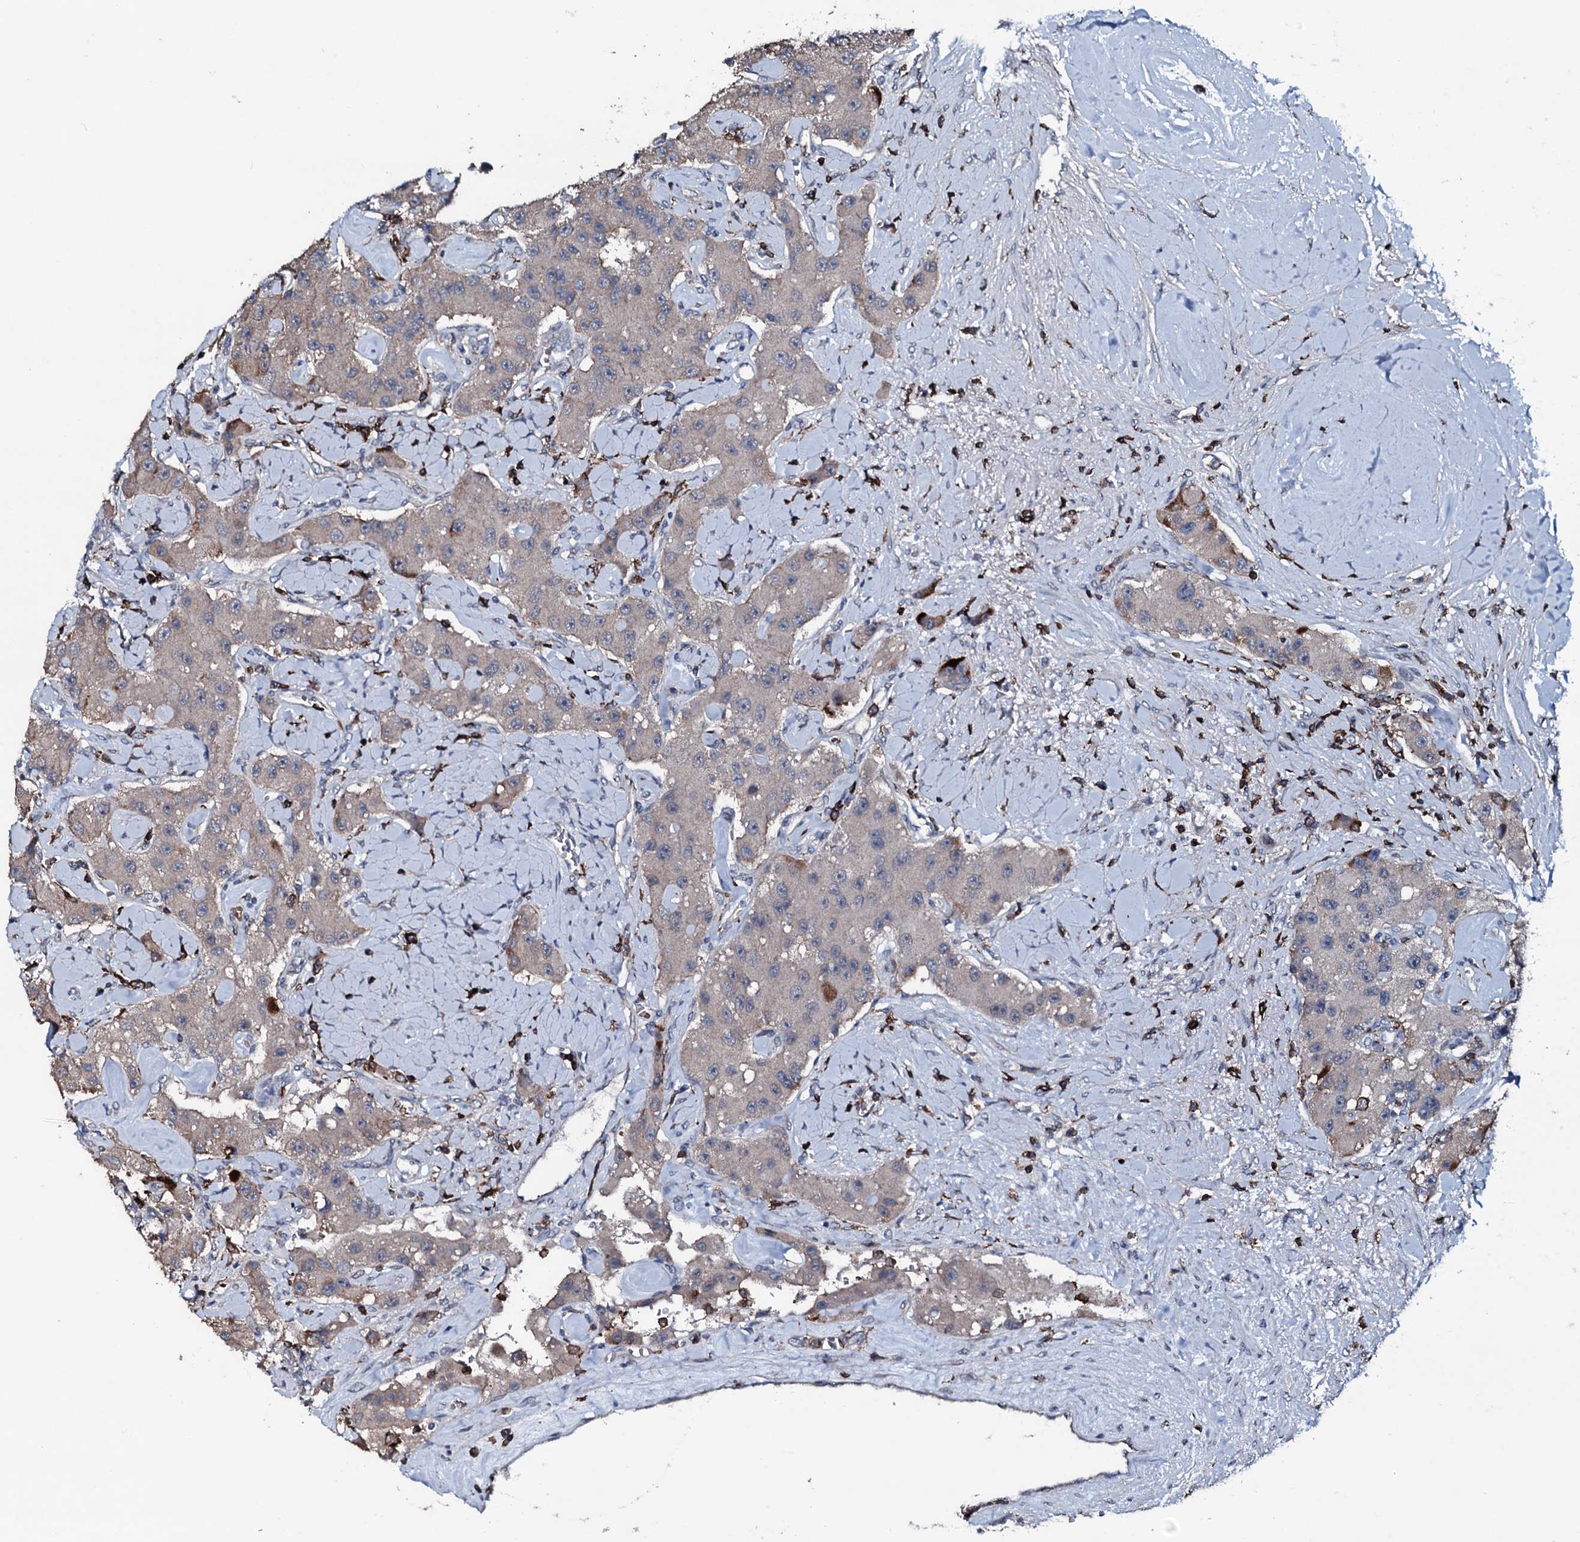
{"staining": {"intensity": "negative", "quantity": "none", "location": "none"}, "tissue": "carcinoid", "cell_type": "Tumor cells", "image_type": "cancer", "snomed": [{"axis": "morphology", "description": "Carcinoid, malignant, NOS"}, {"axis": "topography", "description": "Pancreas"}], "caption": "An image of carcinoid (malignant) stained for a protein demonstrates no brown staining in tumor cells.", "gene": "OGFOD2", "patient": {"sex": "male", "age": 41}}